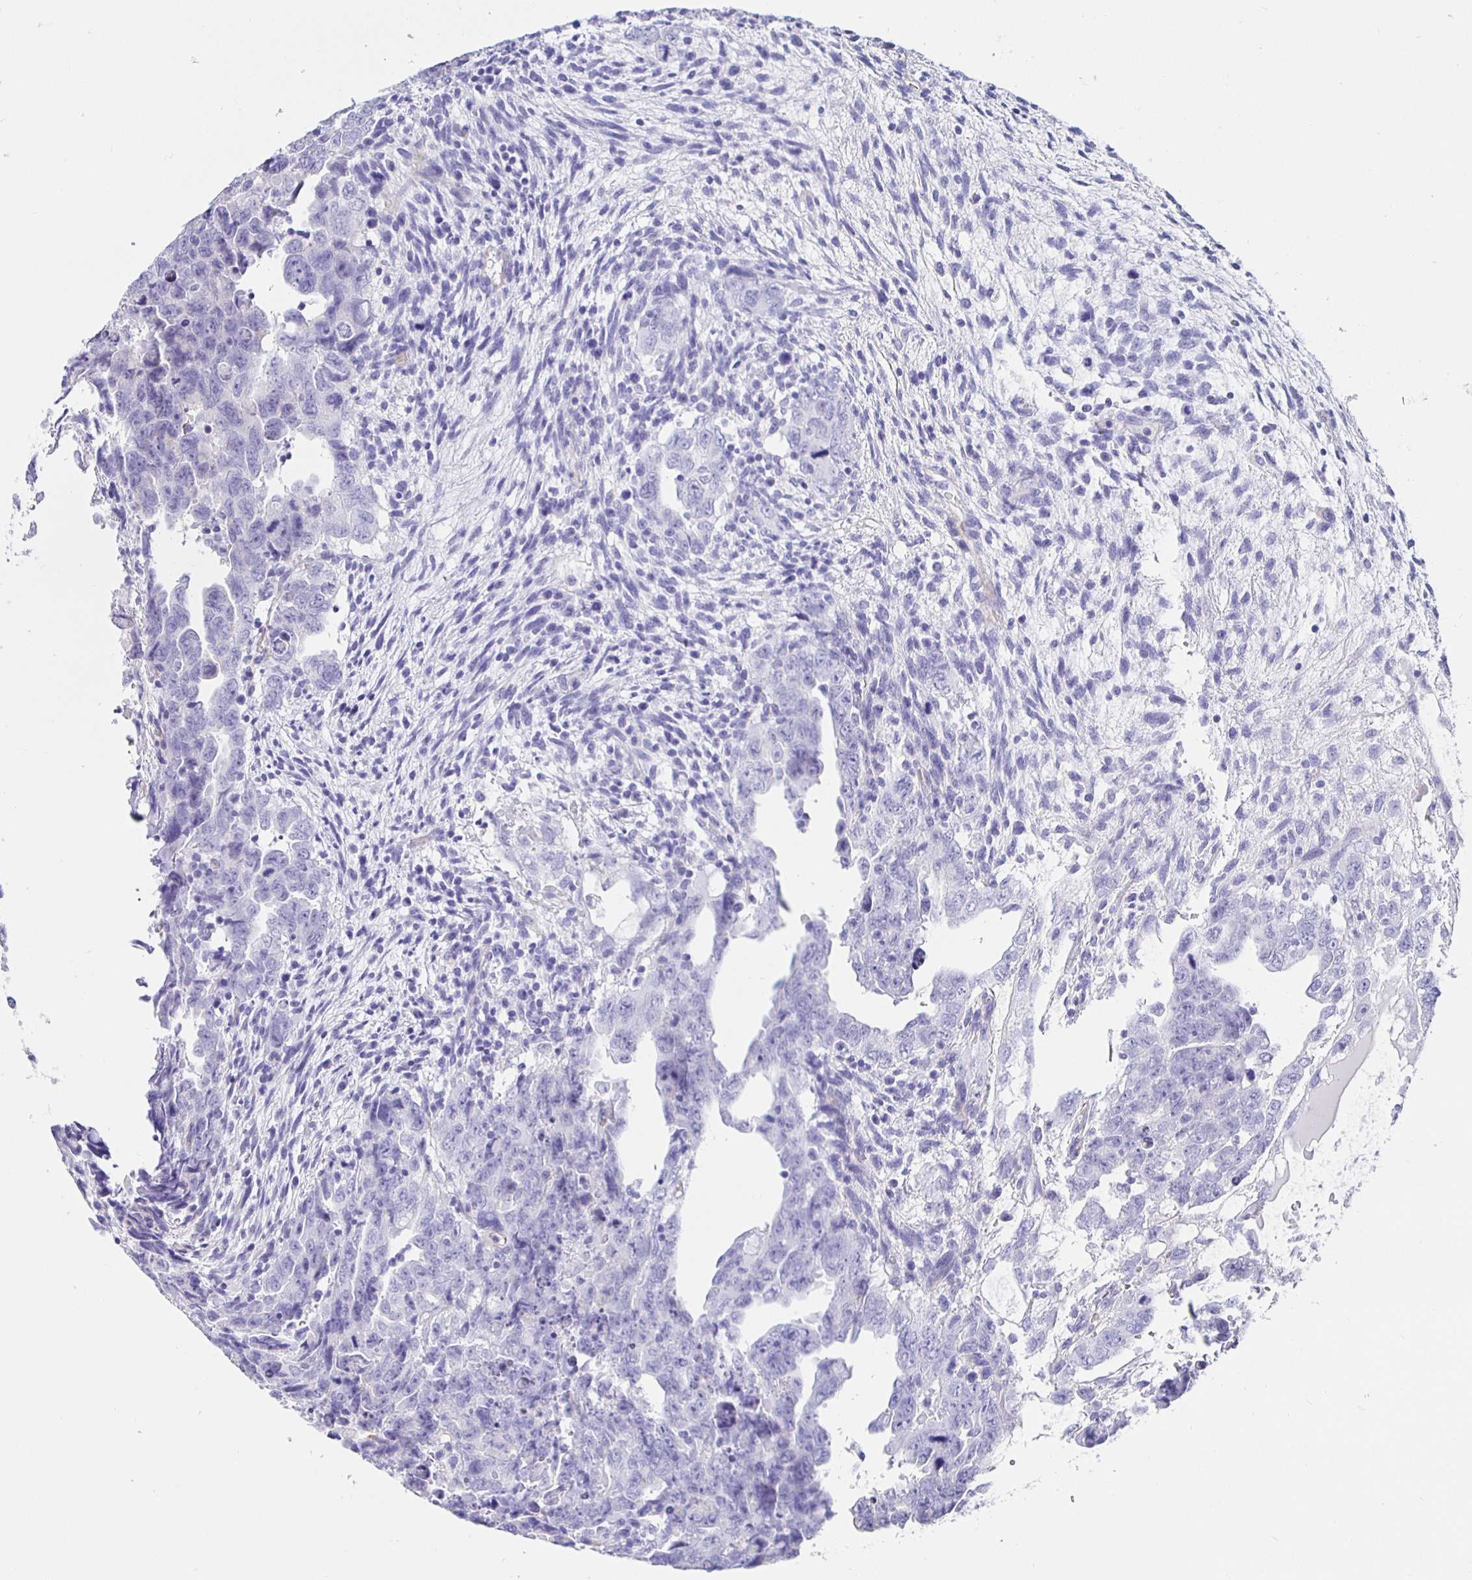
{"staining": {"intensity": "negative", "quantity": "none", "location": "none"}, "tissue": "testis cancer", "cell_type": "Tumor cells", "image_type": "cancer", "snomed": [{"axis": "morphology", "description": "Carcinoma, Embryonal, NOS"}, {"axis": "topography", "description": "Testis"}], "caption": "High magnification brightfield microscopy of embryonal carcinoma (testis) stained with DAB (brown) and counterstained with hematoxylin (blue): tumor cells show no significant positivity. The staining is performed using DAB (3,3'-diaminobenzidine) brown chromogen with nuclei counter-stained in using hematoxylin.", "gene": "HSPA4L", "patient": {"sex": "male", "age": 24}}